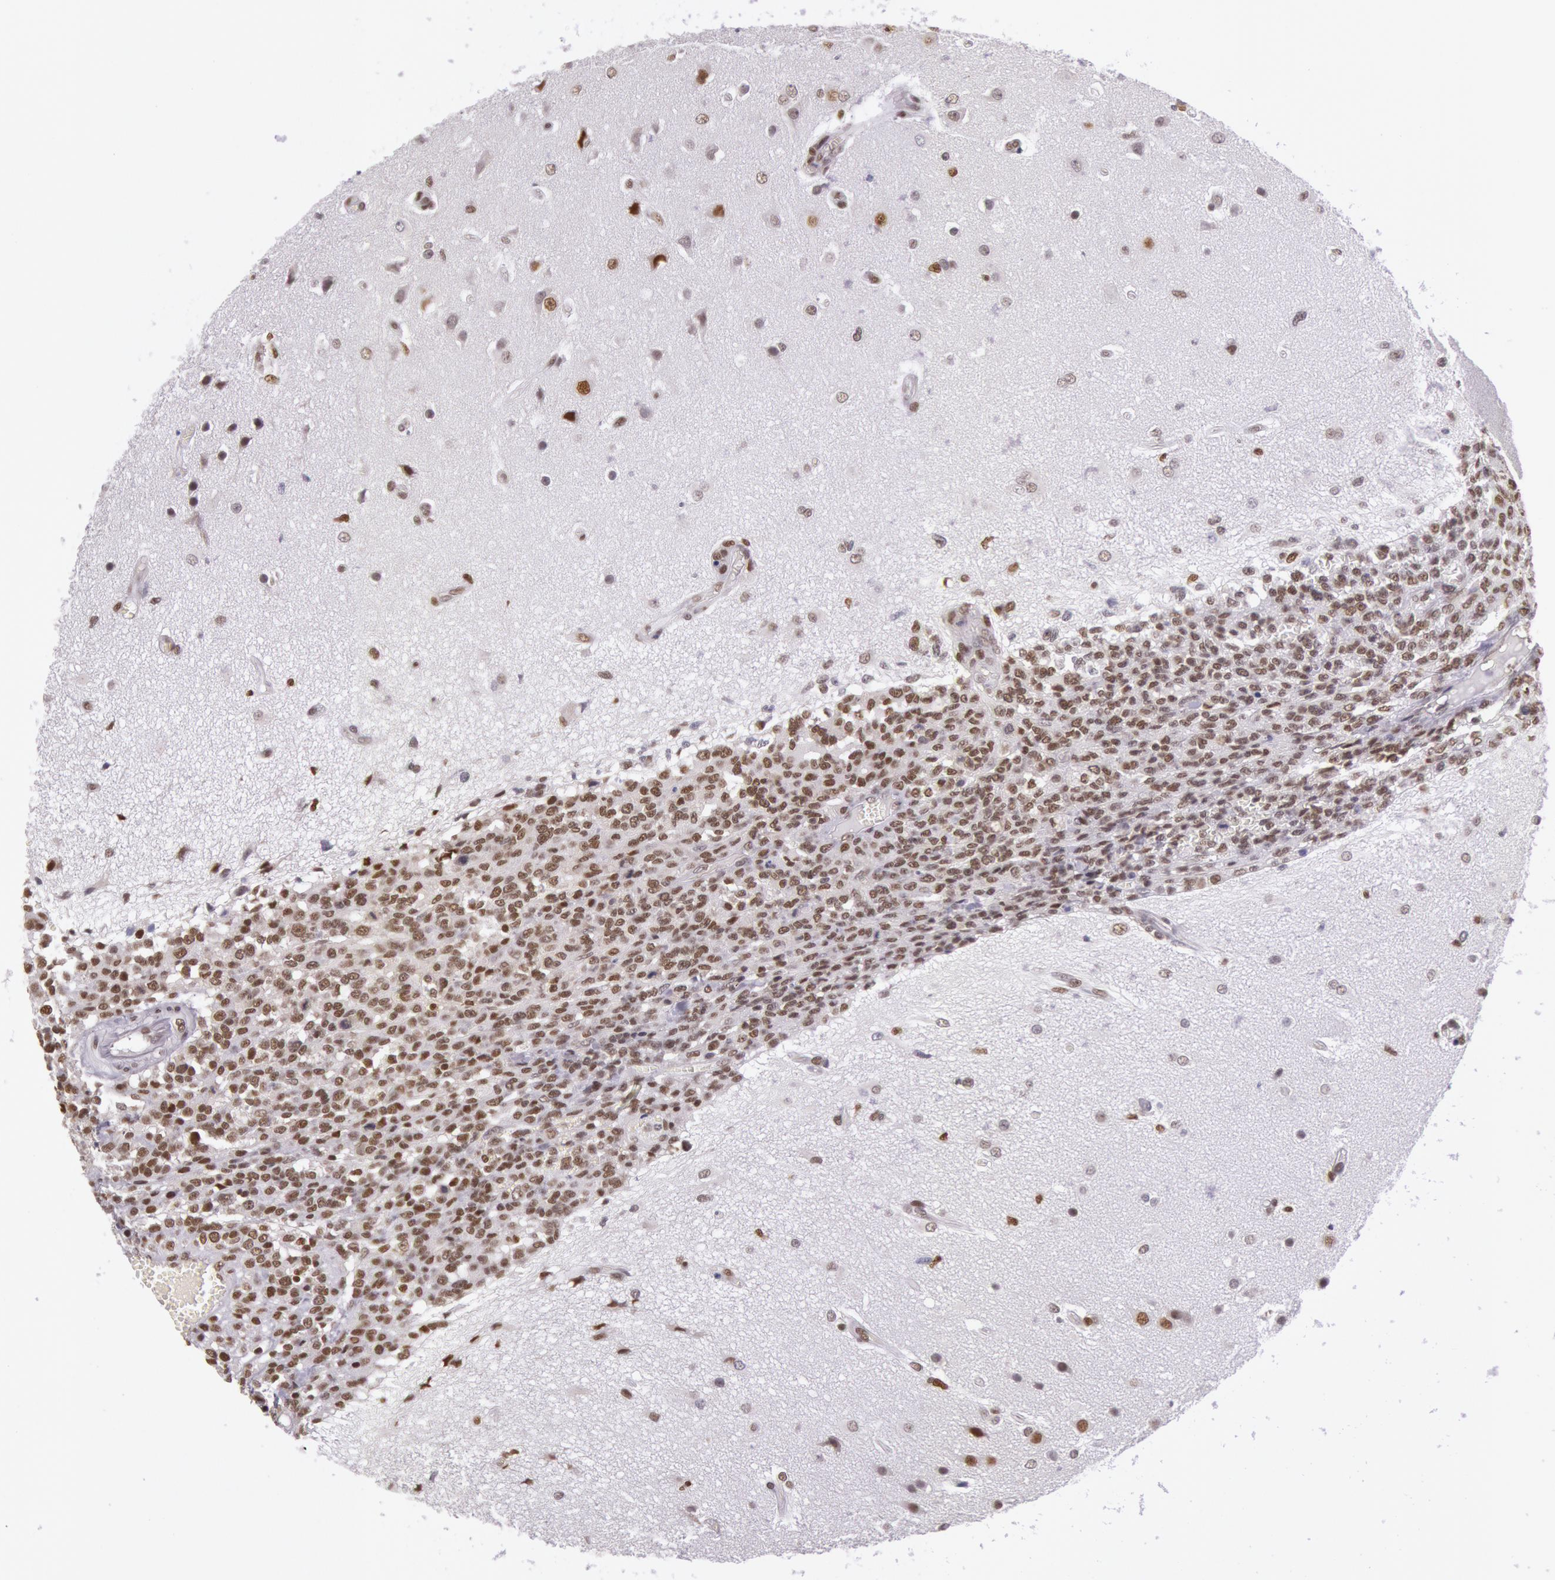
{"staining": {"intensity": "strong", "quantity": ">75%", "location": "nuclear"}, "tissue": "glioma", "cell_type": "Tumor cells", "image_type": "cancer", "snomed": [{"axis": "morphology", "description": "Glioma, malignant, High grade"}, {"axis": "topography", "description": "Brain"}], "caption": "IHC (DAB (3,3'-diaminobenzidine)) staining of glioma reveals strong nuclear protein staining in approximately >75% of tumor cells. (IHC, brightfield microscopy, high magnification).", "gene": "ESS2", "patient": {"sex": "male", "age": 66}}